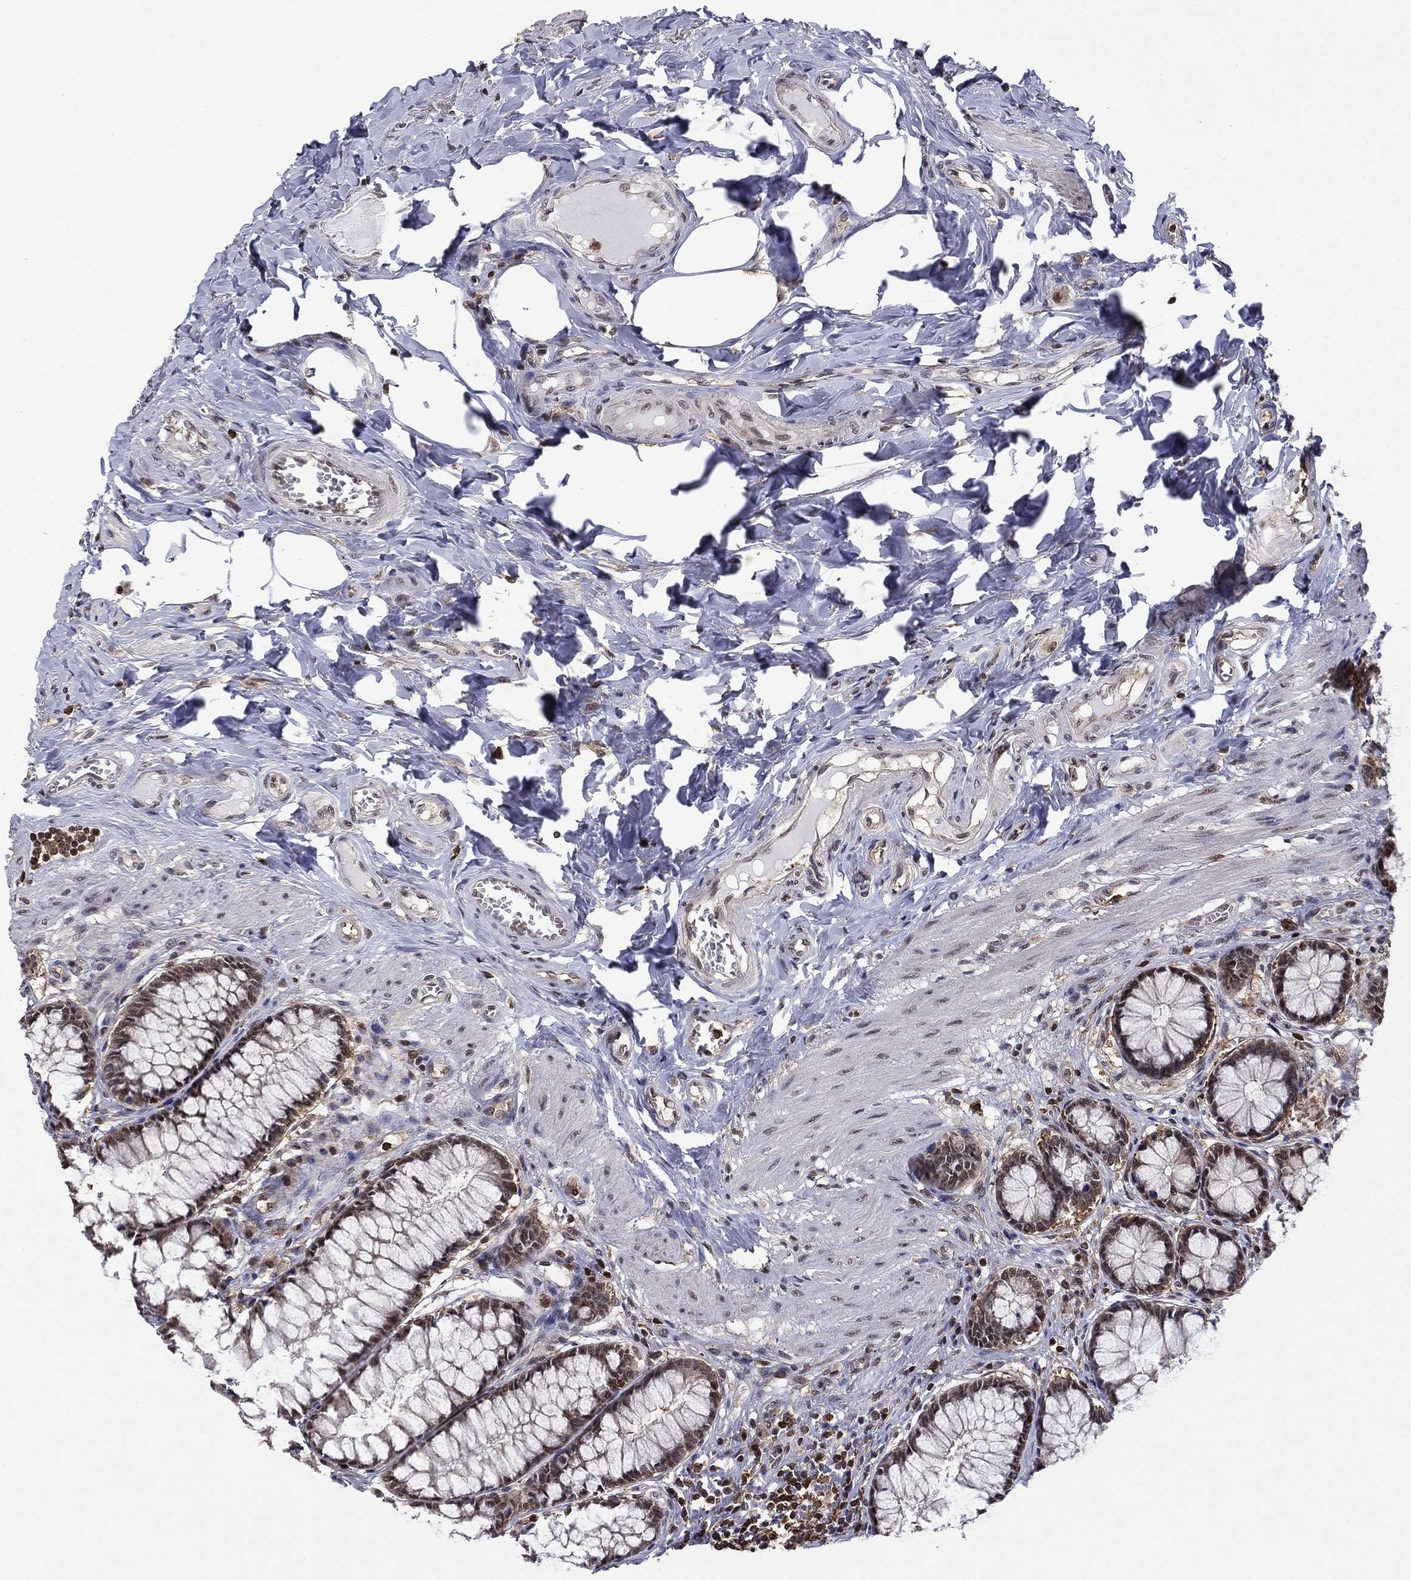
{"staining": {"intensity": "weak", "quantity": ">75%", "location": "cytoplasmic/membranous"}, "tissue": "colon", "cell_type": "Endothelial cells", "image_type": "normal", "snomed": [{"axis": "morphology", "description": "Normal tissue, NOS"}, {"axis": "topography", "description": "Colon"}], "caption": "Weak cytoplasmic/membranous positivity is identified in about >75% of endothelial cells in normal colon. (DAB (3,3'-diaminobenzidine) = brown stain, brightfield microscopy at high magnification).", "gene": "PSMD2", "patient": {"sex": "female", "age": 65}}